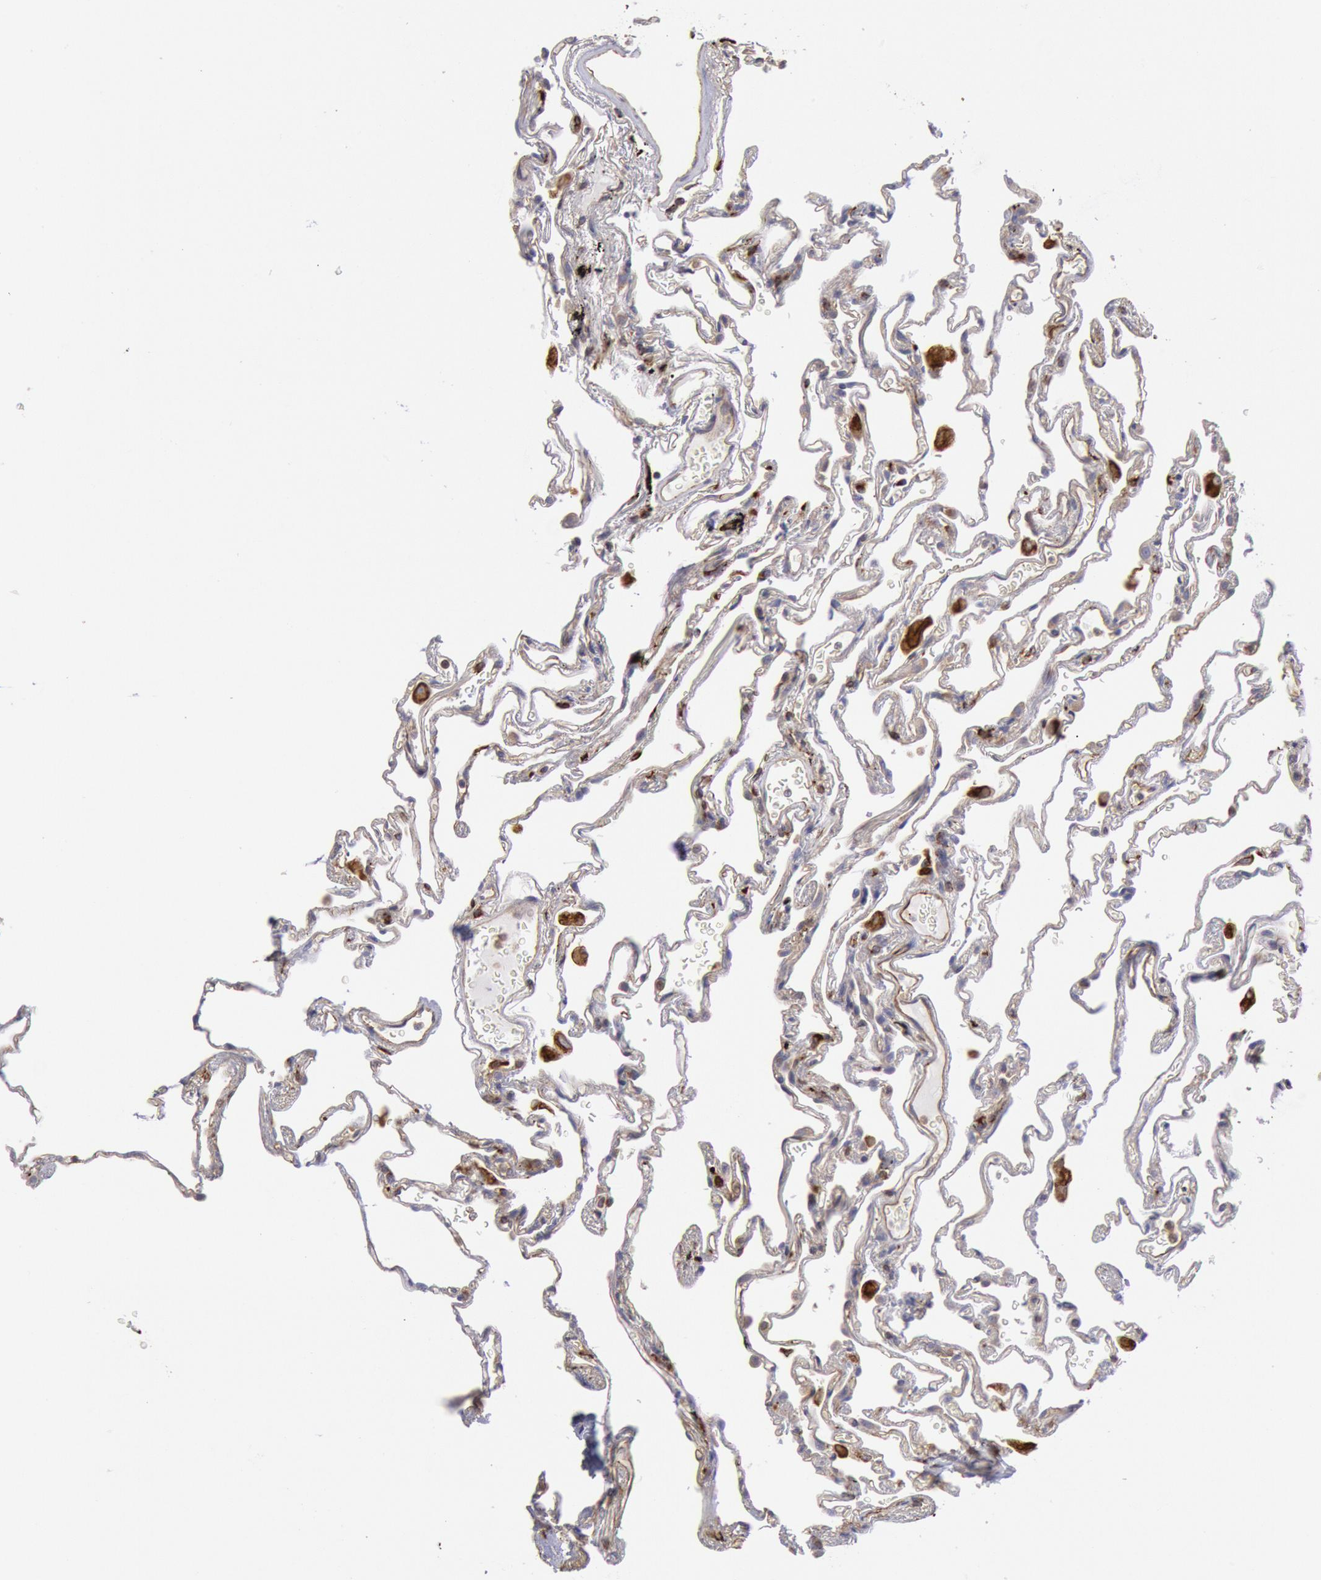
{"staining": {"intensity": "weak", "quantity": "<25%", "location": "cytoplasmic/membranous"}, "tissue": "lung", "cell_type": "Alveolar cells", "image_type": "normal", "snomed": [{"axis": "morphology", "description": "Normal tissue, NOS"}, {"axis": "morphology", "description": "Inflammation, NOS"}, {"axis": "topography", "description": "Lung"}], "caption": "An immunohistochemistry (IHC) histopathology image of normal lung is shown. There is no staining in alveolar cells of lung. (Stains: DAB (3,3'-diaminobenzidine) immunohistochemistry with hematoxylin counter stain, Microscopy: brightfield microscopy at high magnification).", "gene": "RNF139", "patient": {"sex": "male", "age": 69}}